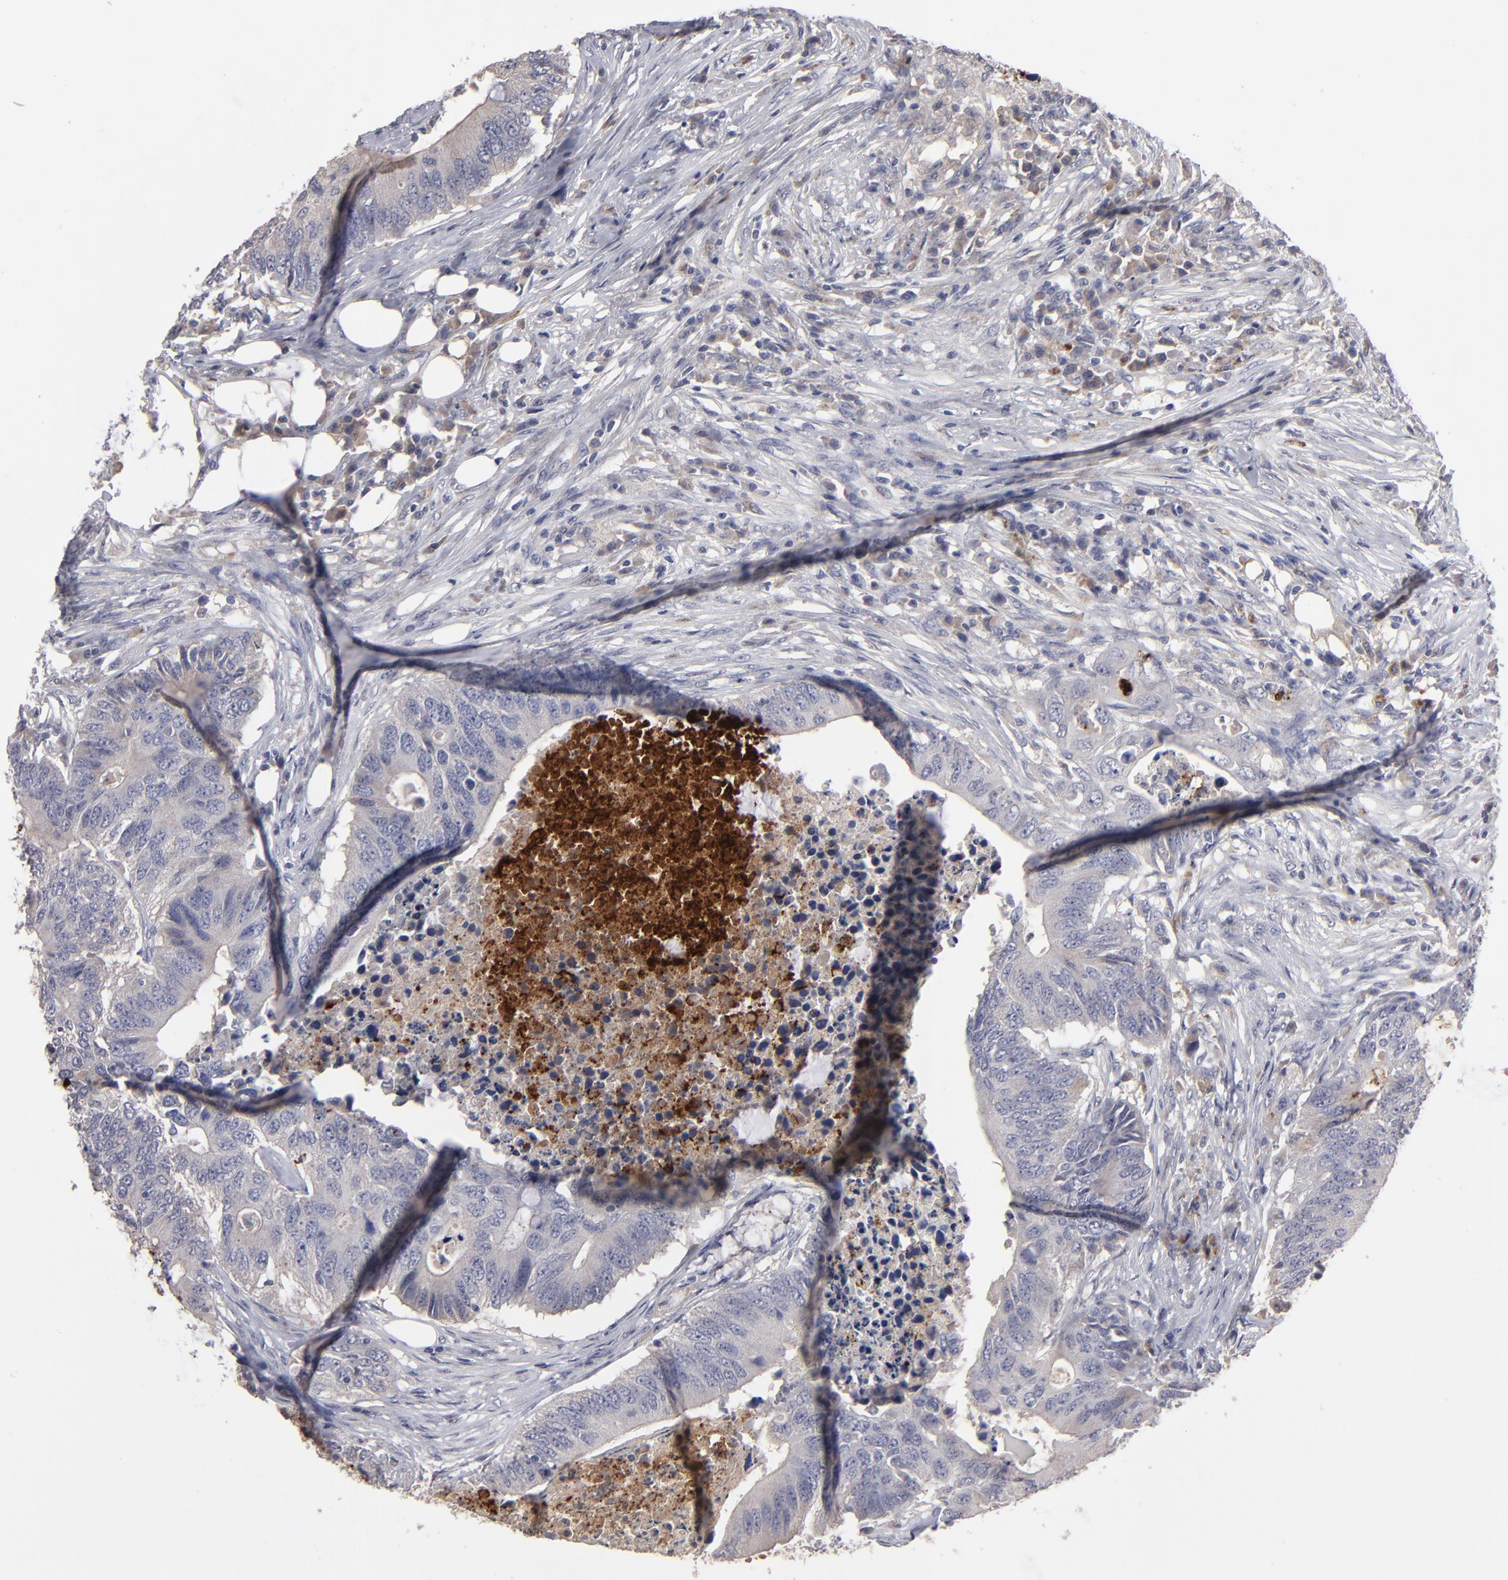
{"staining": {"intensity": "negative", "quantity": "none", "location": "none"}, "tissue": "colorectal cancer", "cell_type": "Tumor cells", "image_type": "cancer", "snomed": [{"axis": "morphology", "description": "Adenocarcinoma, NOS"}, {"axis": "topography", "description": "Colon"}], "caption": "DAB immunohistochemical staining of human colorectal cancer shows no significant positivity in tumor cells.", "gene": "GPM6B", "patient": {"sex": "male", "age": 71}}